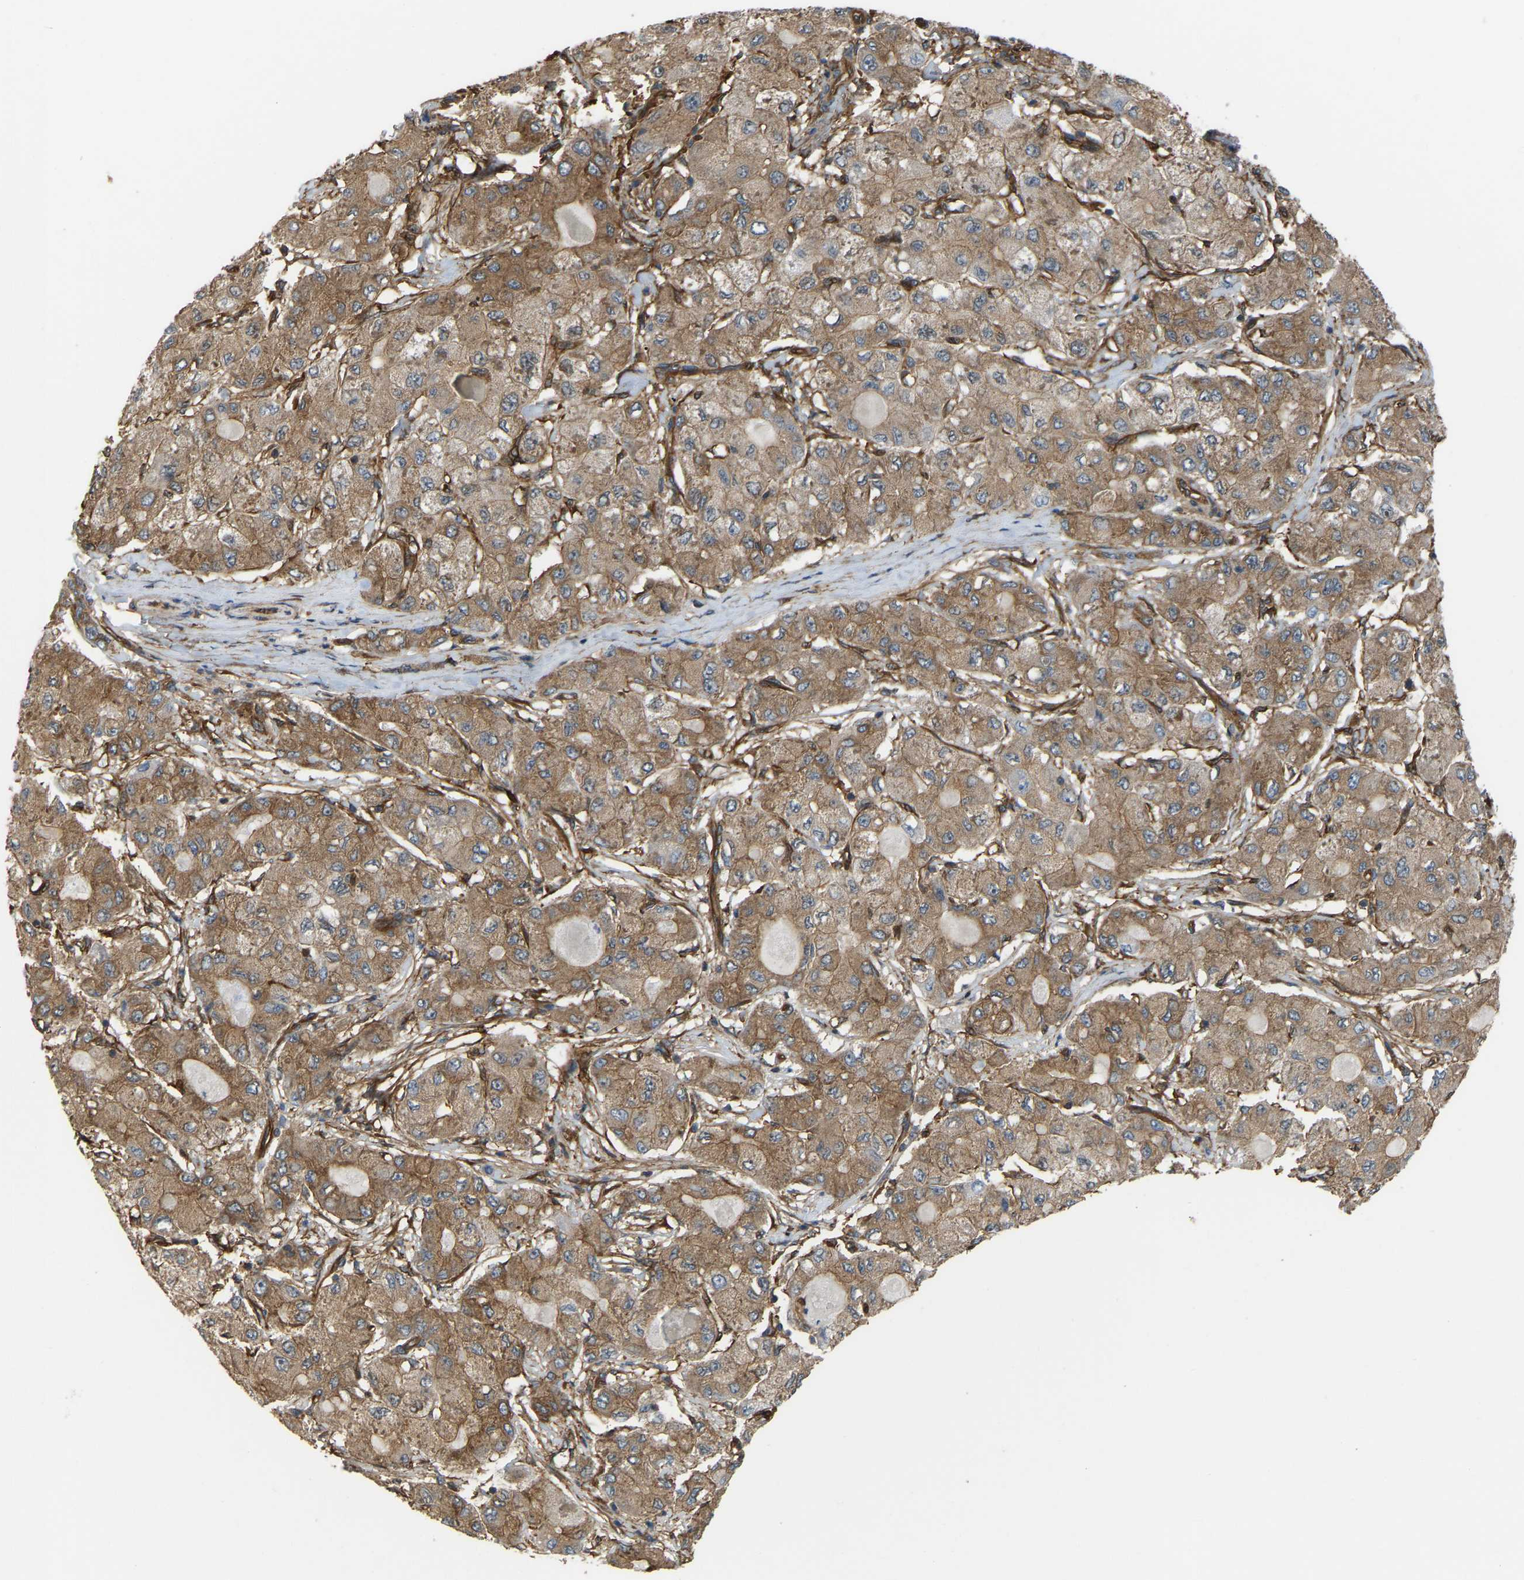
{"staining": {"intensity": "moderate", "quantity": ">75%", "location": "cytoplasmic/membranous"}, "tissue": "liver cancer", "cell_type": "Tumor cells", "image_type": "cancer", "snomed": [{"axis": "morphology", "description": "Carcinoma, Hepatocellular, NOS"}, {"axis": "topography", "description": "Liver"}], "caption": "Moderate cytoplasmic/membranous expression is seen in approximately >75% of tumor cells in liver cancer (hepatocellular carcinoma).", "gene": "PICALM", "patient": {"sex": "male", "age": 80}}